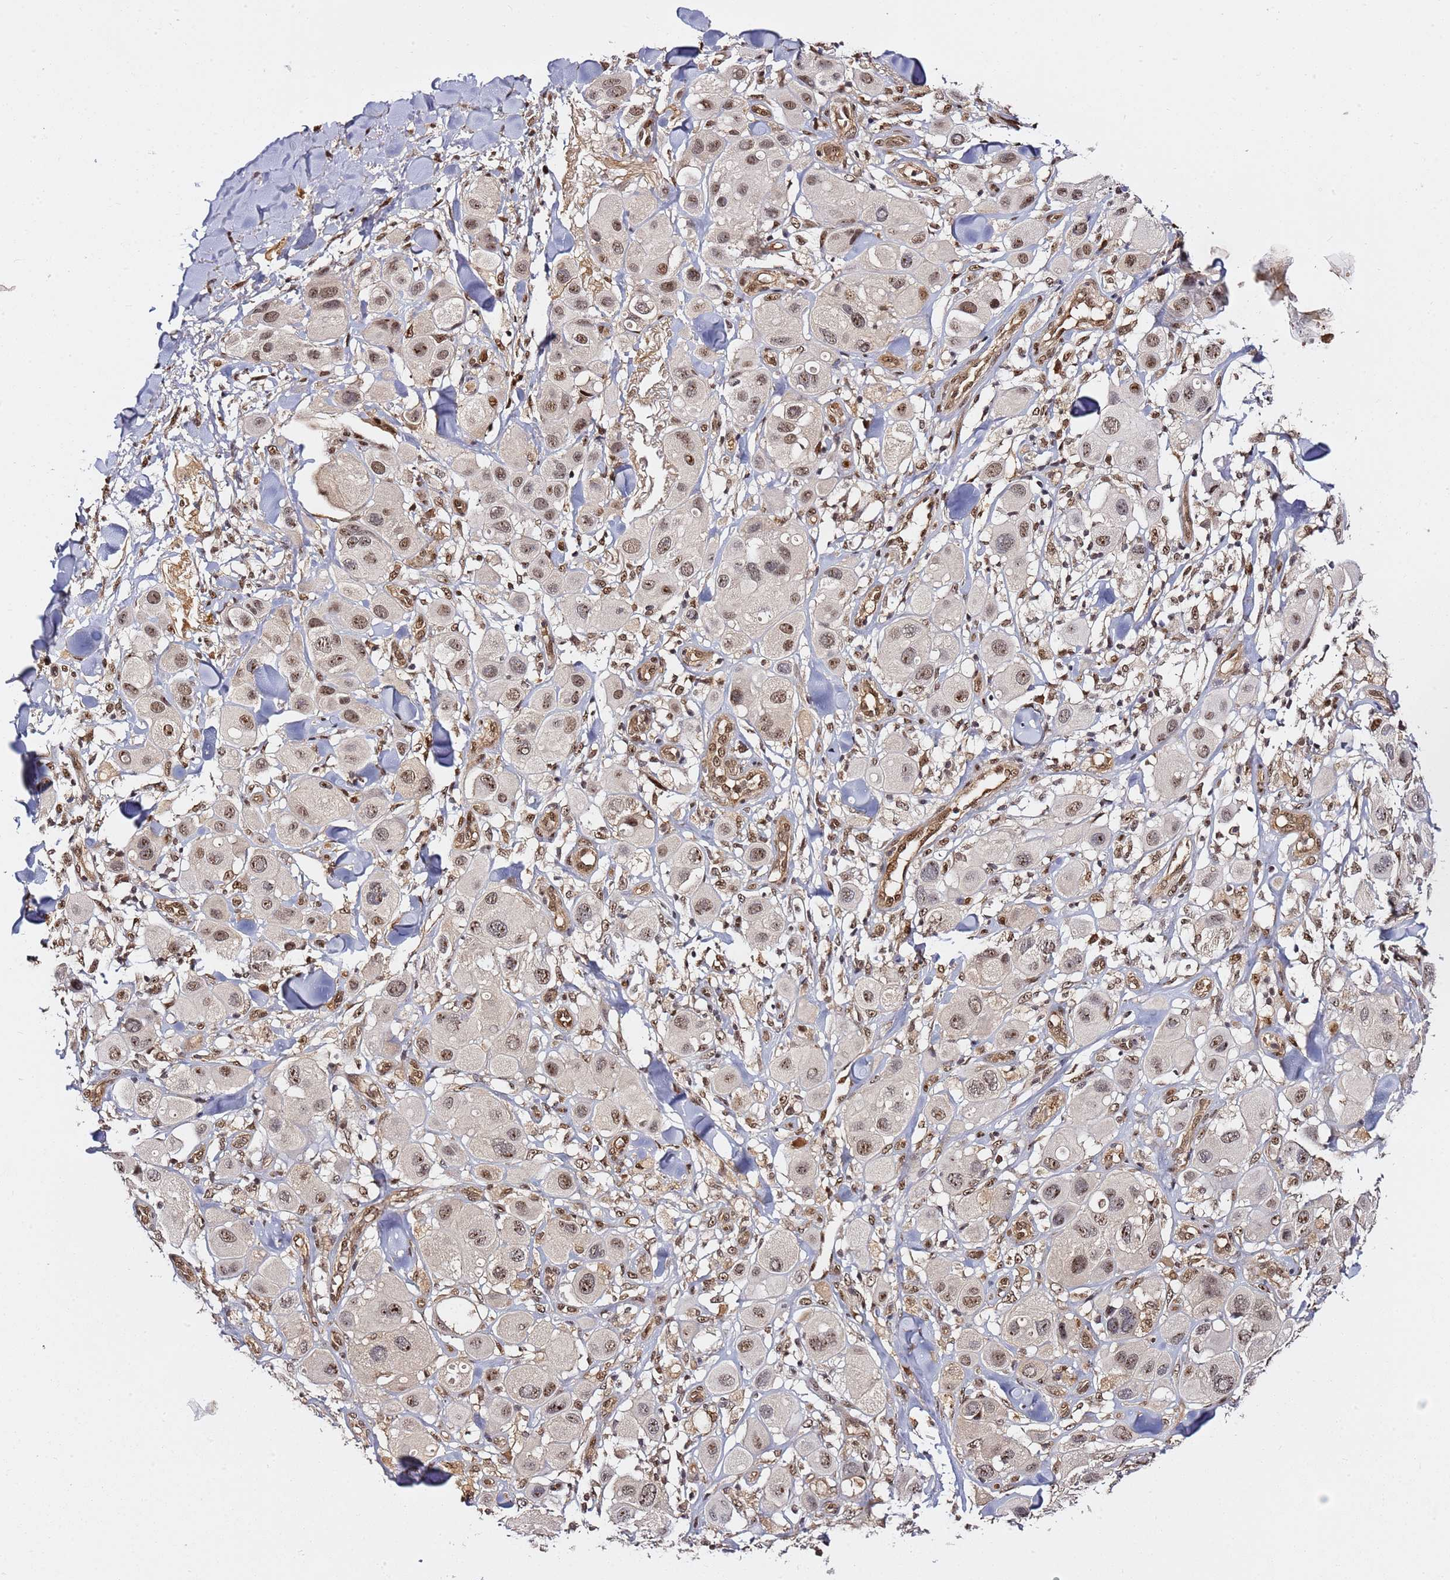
{"staining": {"intensity": "moderate", "quantity": ">75%", "location": "nuclear"}, "tissue": "melanoma", "cell_type": "Tumor cells", "image_type": "cancer", "snomed": [{"axis": "morphology", "description": "Malignant melanoma, Metastatic site"}, {"axis": "topography", "description": "Skin"}], "caption": "Protein expression analysis of melanoma shows moderate nuclear positivity in approximately >75% of tumor cells.", "gene": "RGS18", "patient": {"sex": "male", "age": 41}}